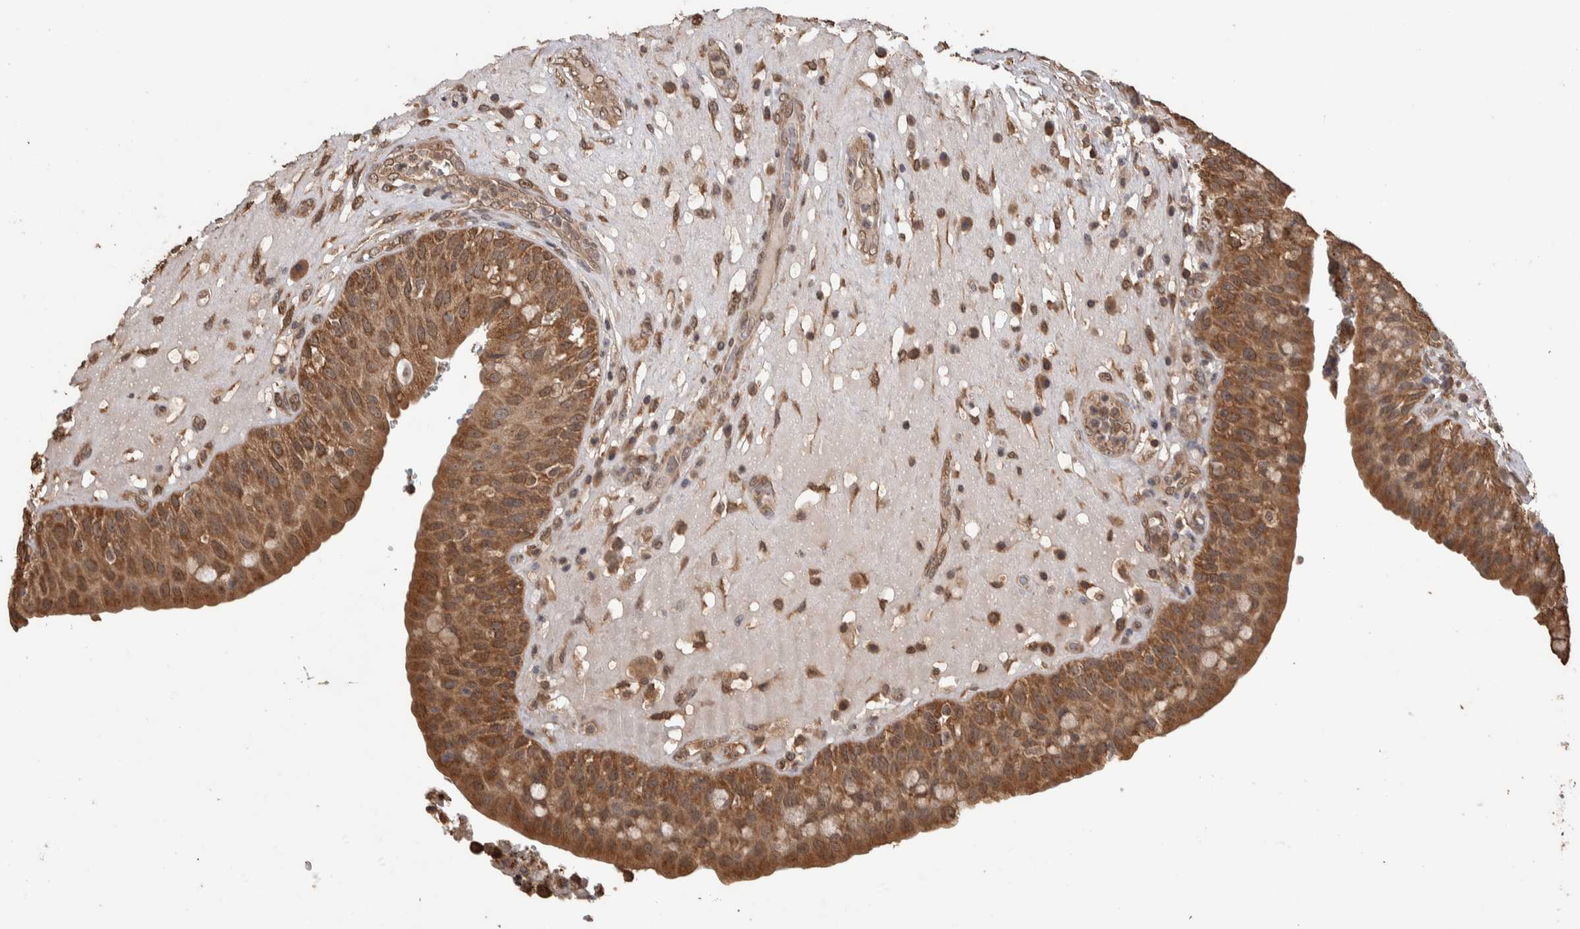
{"staining": {"intensity": "moderate", "quantity": ">75%", "location": "cytoplasmic/membranous"}, "tissue": "urinary bladder", "cell_type": "Urothelial cells", "image_type": "normal", "snomed": [{"axis": "morphology", "description": "Normal tissue, NOS"}, {"axis": "topography", "description": "Urinary bladder"}], "caption": "Moderate cytoplasmic/membranous expression is present in approximately >75% of urothelial cells in normal urinary bladder.", "gene": "DVL2", "patient": {"sex": "female", "age": 62}}